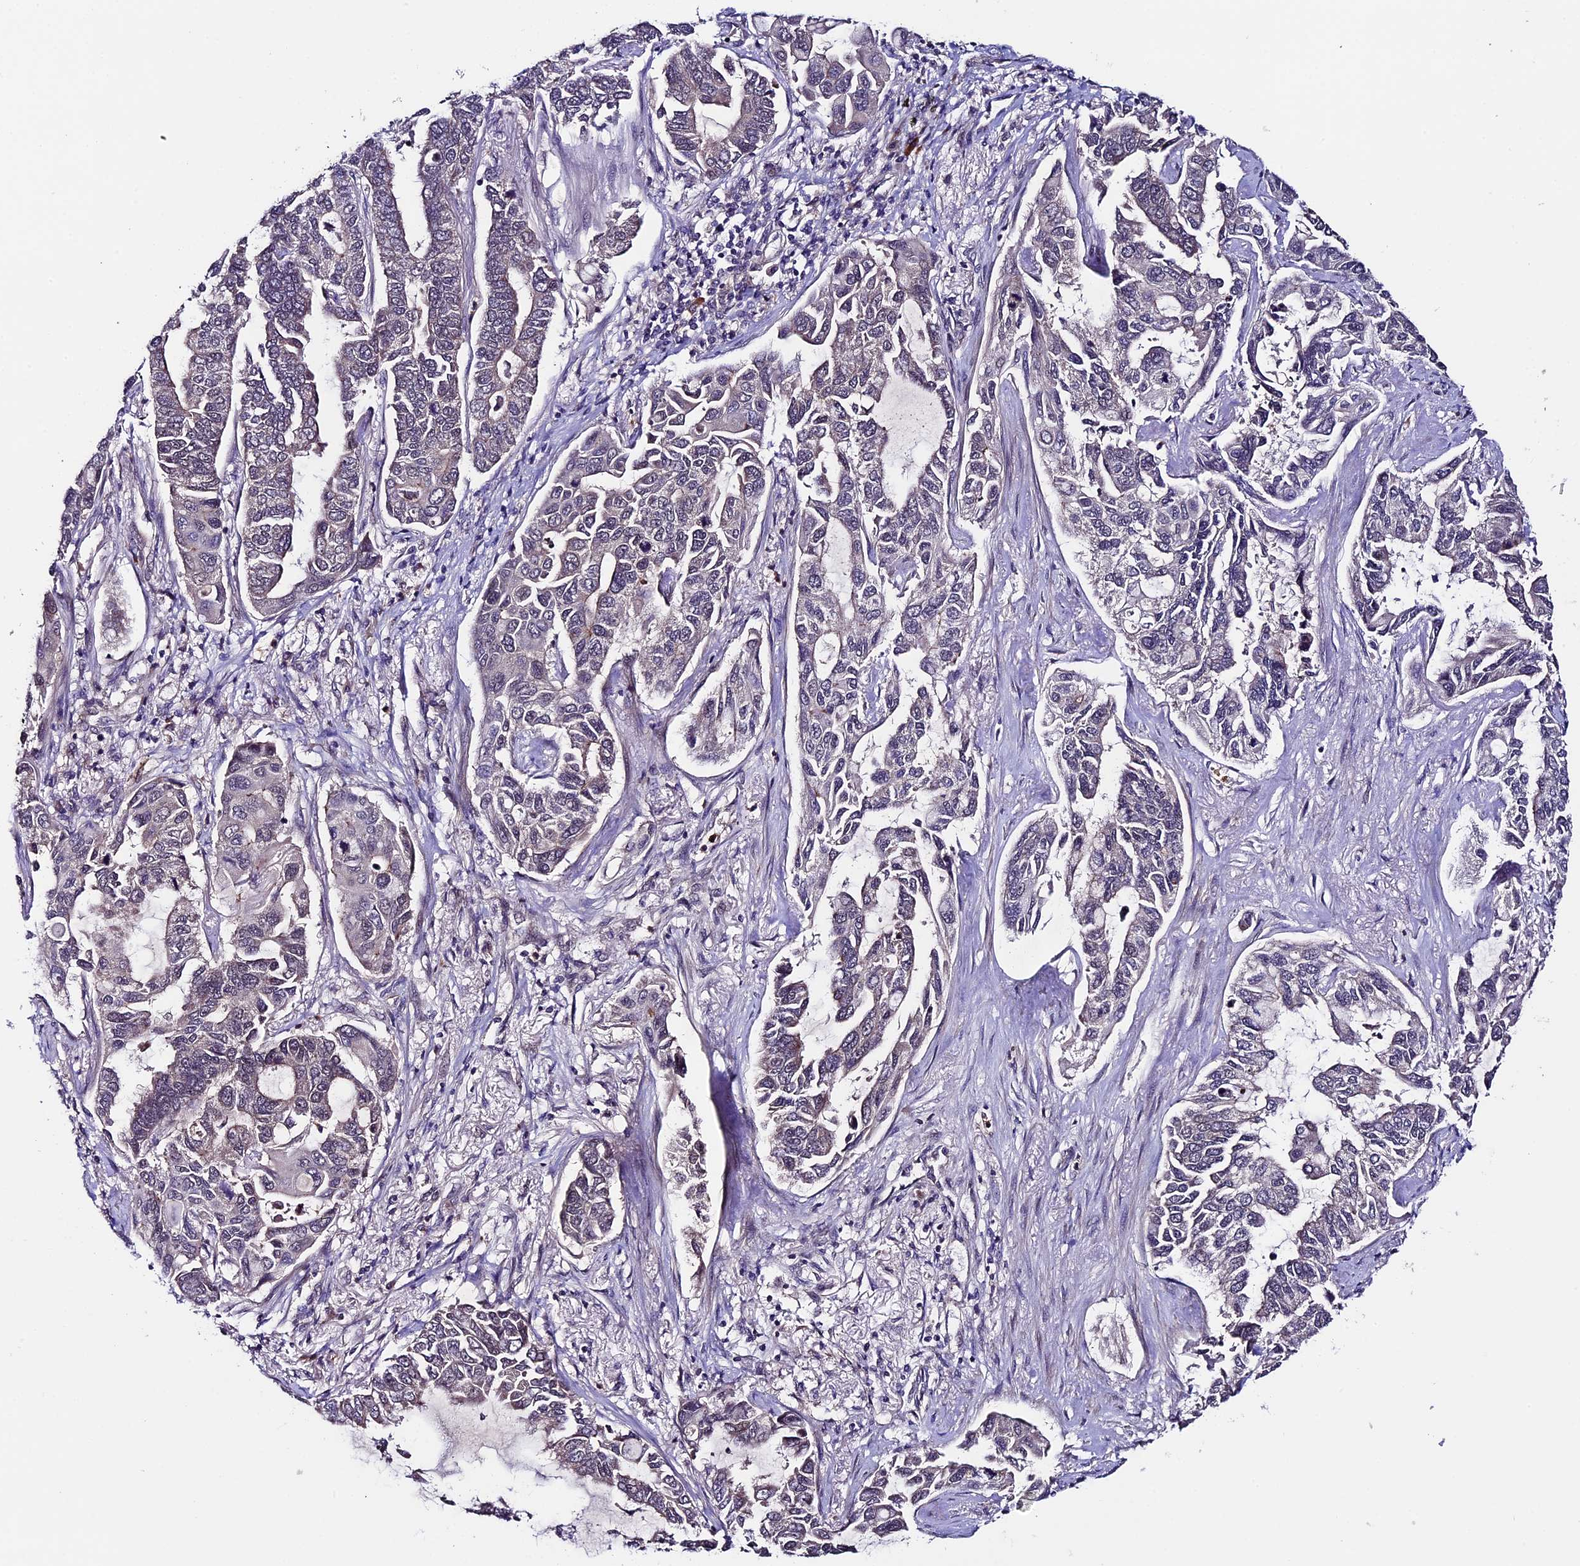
{"staining": {"intensity": "negative", "quantity": "none", "location": "none"}, "tissue": "lung cancer", "cell_type": "Tumor cells", "image_type": "cancer", "snomed": [{"axis": "morphology", "description": "Adenocarcinoma, NOS"}, {"axis": "topography", "description": "Lung"}], "caption": "This is an immunohistochemistry image of lung cancer (adenocarcinoma). There is no expression in tumor cells.", "gene": "SIPA1L3", "patient": {"sex": "male", "age": 64}}